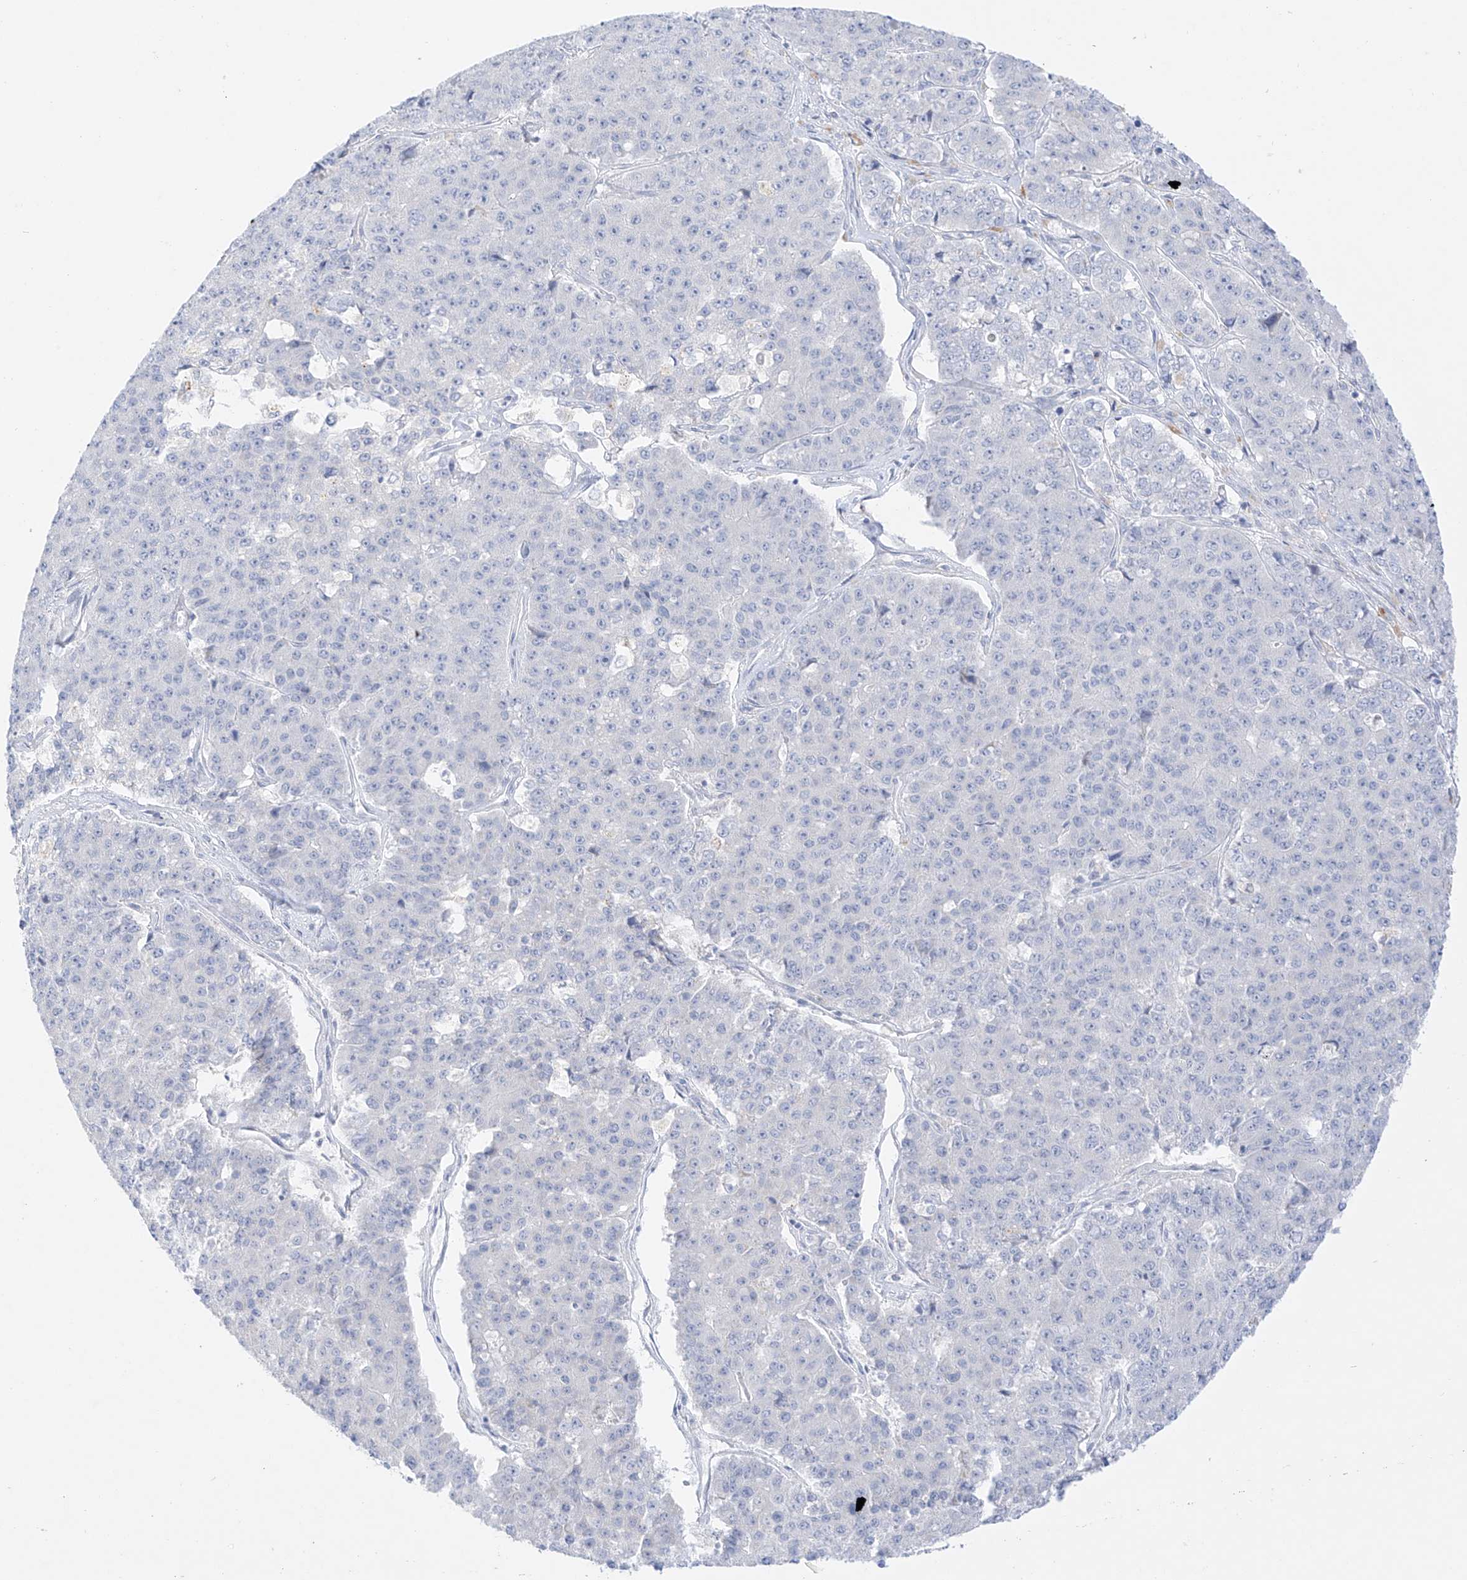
{"staining": {"intensity": "negative", "quantity": "none", "location": "none"}, "tissue": "pancreatic cancer", "cell_type": "Tumor cells", "image_type": "cancer", "snomed": [{"axis": "morphology", "description": "Adenocarcinoma, NOS"}, {"axis": "topography", "description": "Pancreas"}], "caption": "DAB (3,3'-diaminobenzidine) immunohistochemical staining of human pancreatic cancer displays no significant staining in tumor cells.", "gene": "ST3GAL5", "patient": {"sex": "male", "age": 50}}